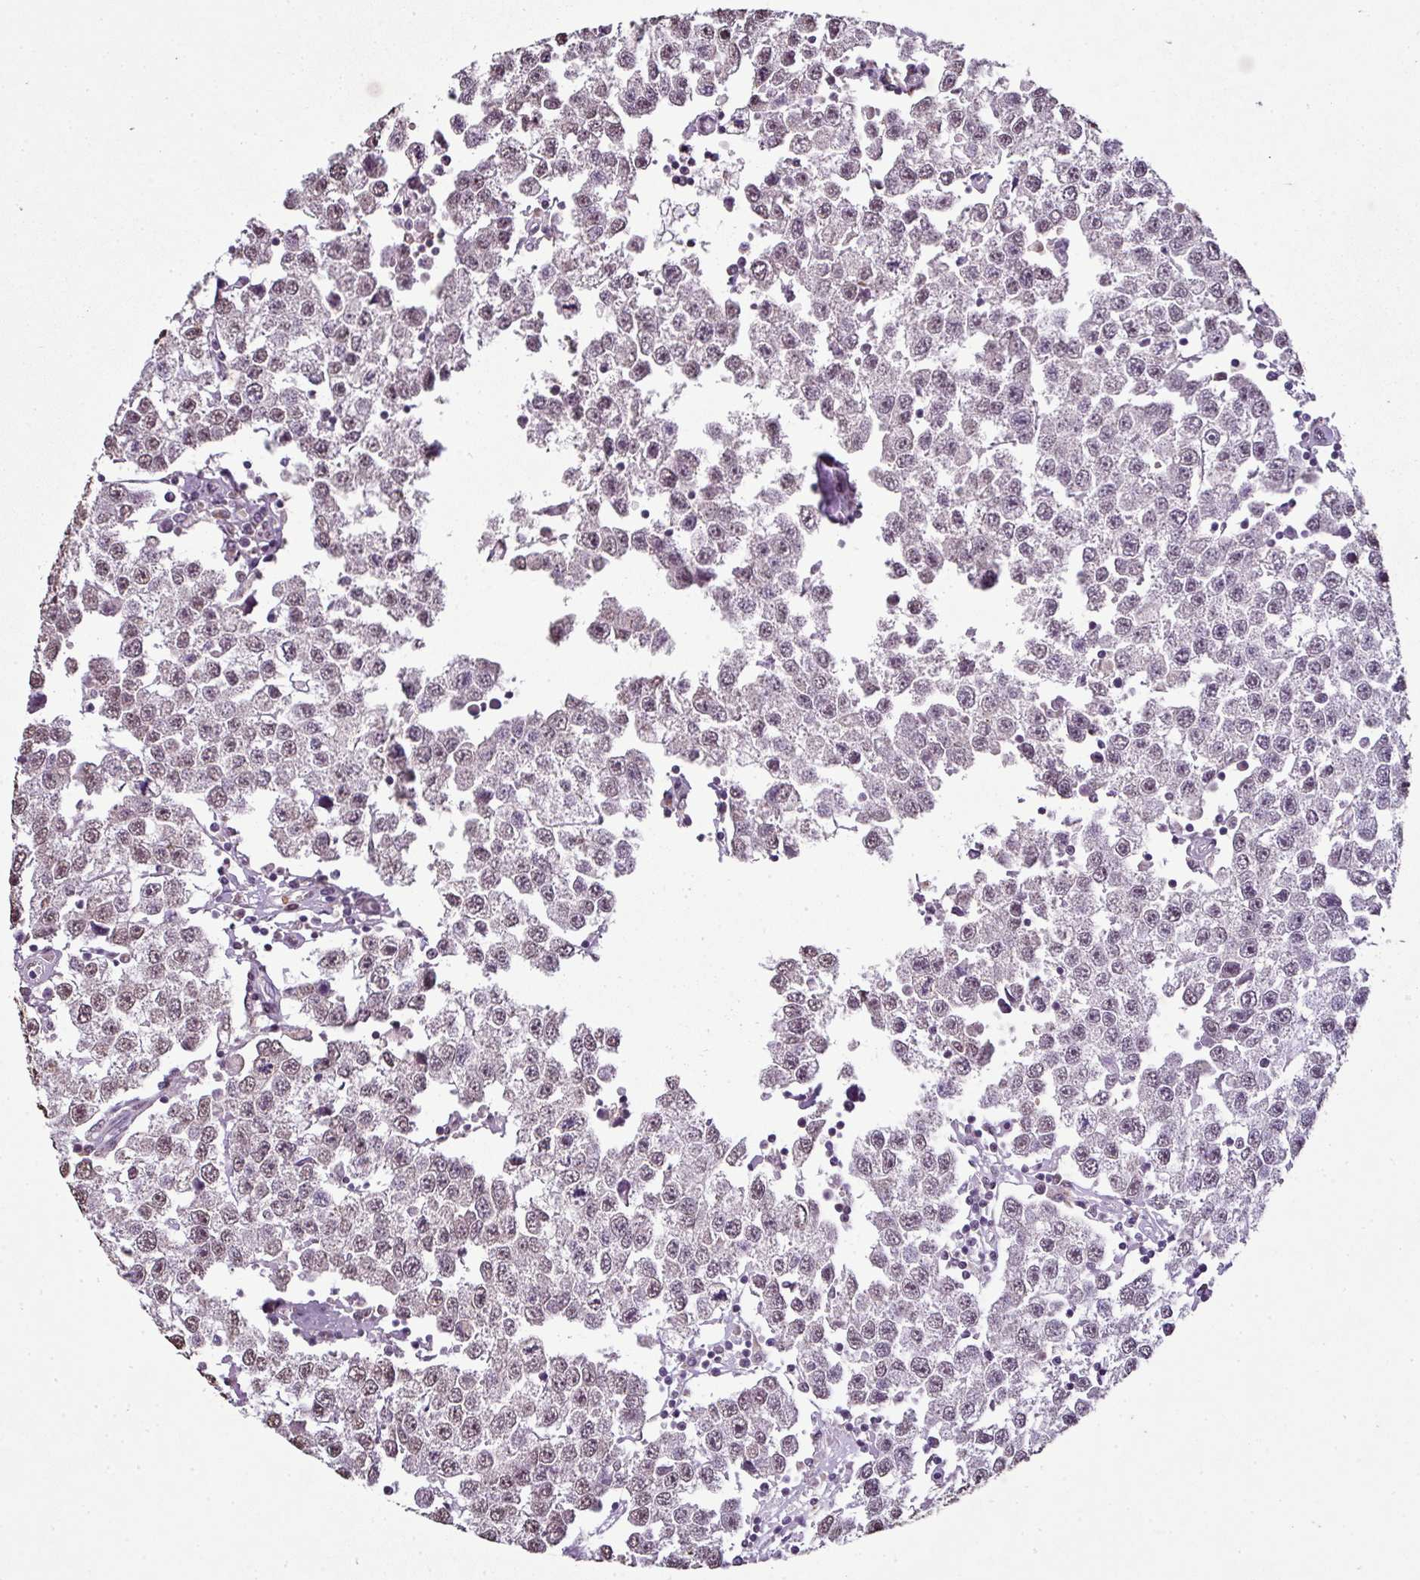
{"staining": {"intensity": "weak", "quantity": "<25%", "location": "nuclear"}, "tissue": "testis cancer", "cell_type": "Tumor cells", "image_type": "cancer", "snomed": [{"axis": "morphology", "description": "Seminoma, NOS"}, {"axis": "topography", "description": "Testis"}], "caption": "Immunohistochemical staining of testis seminoma demonstrates no significant expression in tumor cells.", "gene": "JPH2", "patient": {"sex": "male", "age": 34}}